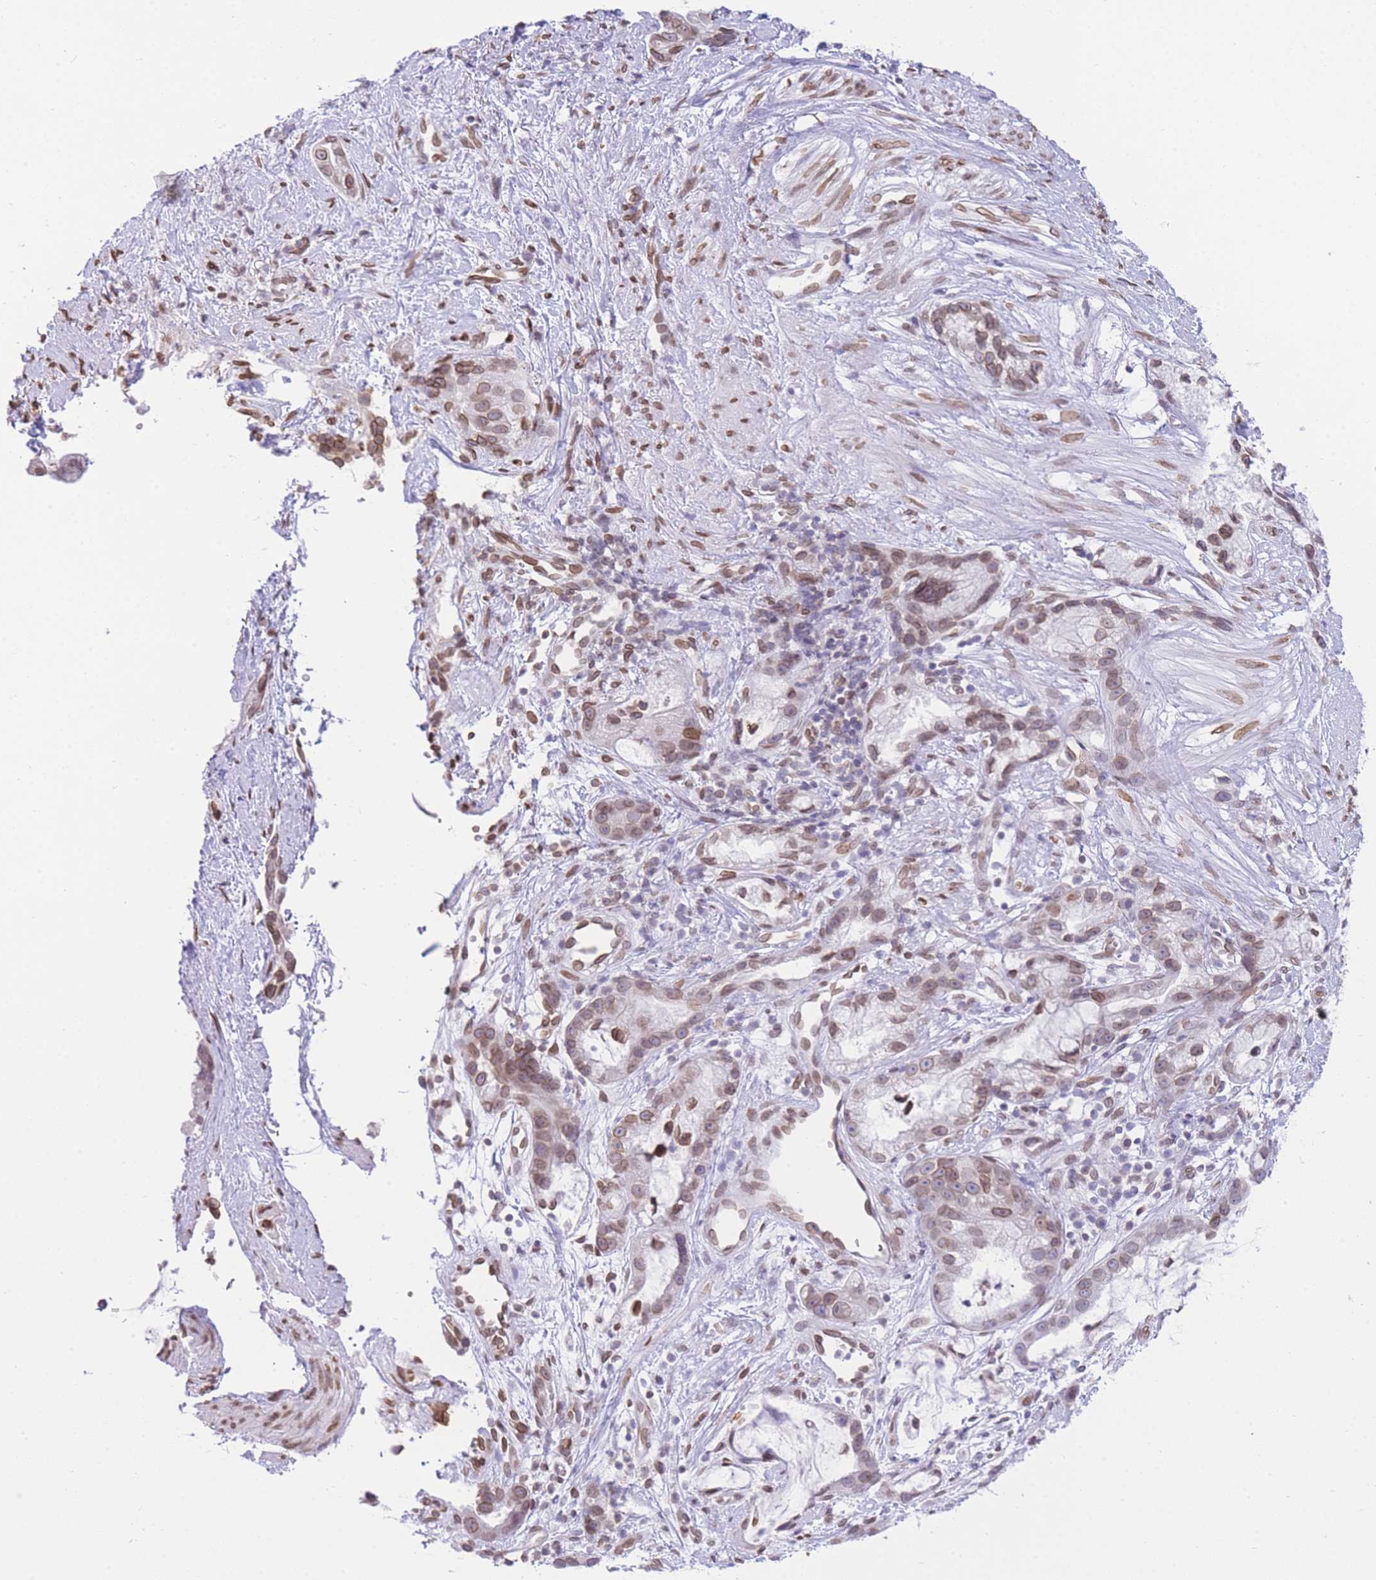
{"staining": {"intensity": "moderate", "quantity": ">75%", "location": "cytoplasmic/membranous,nuclear"}, "tissue": "stomach cancer", "cell_type": "Tumor cells", "image_type": "cancer", "snomed": [{"axis": "morphology", "description": "Adenocarcinoma, NOS"}, {"axis": "topography", "description": "Stomach"}], "caption": "The micrograph demonstrates immunohistochemical staining of stomach cancer. There is moderate cytoplasmic/membranous and nuclear positivity is seen in about >75% of tumor cells. The staining was performed using DAB (3,3'-diaminobenzidine), with brown indicating positive protein expression. Nuclei are stained blue with hematoxylin.", "gene": "OR10AD1", "patient": {"sex": "male", "age": 55}}